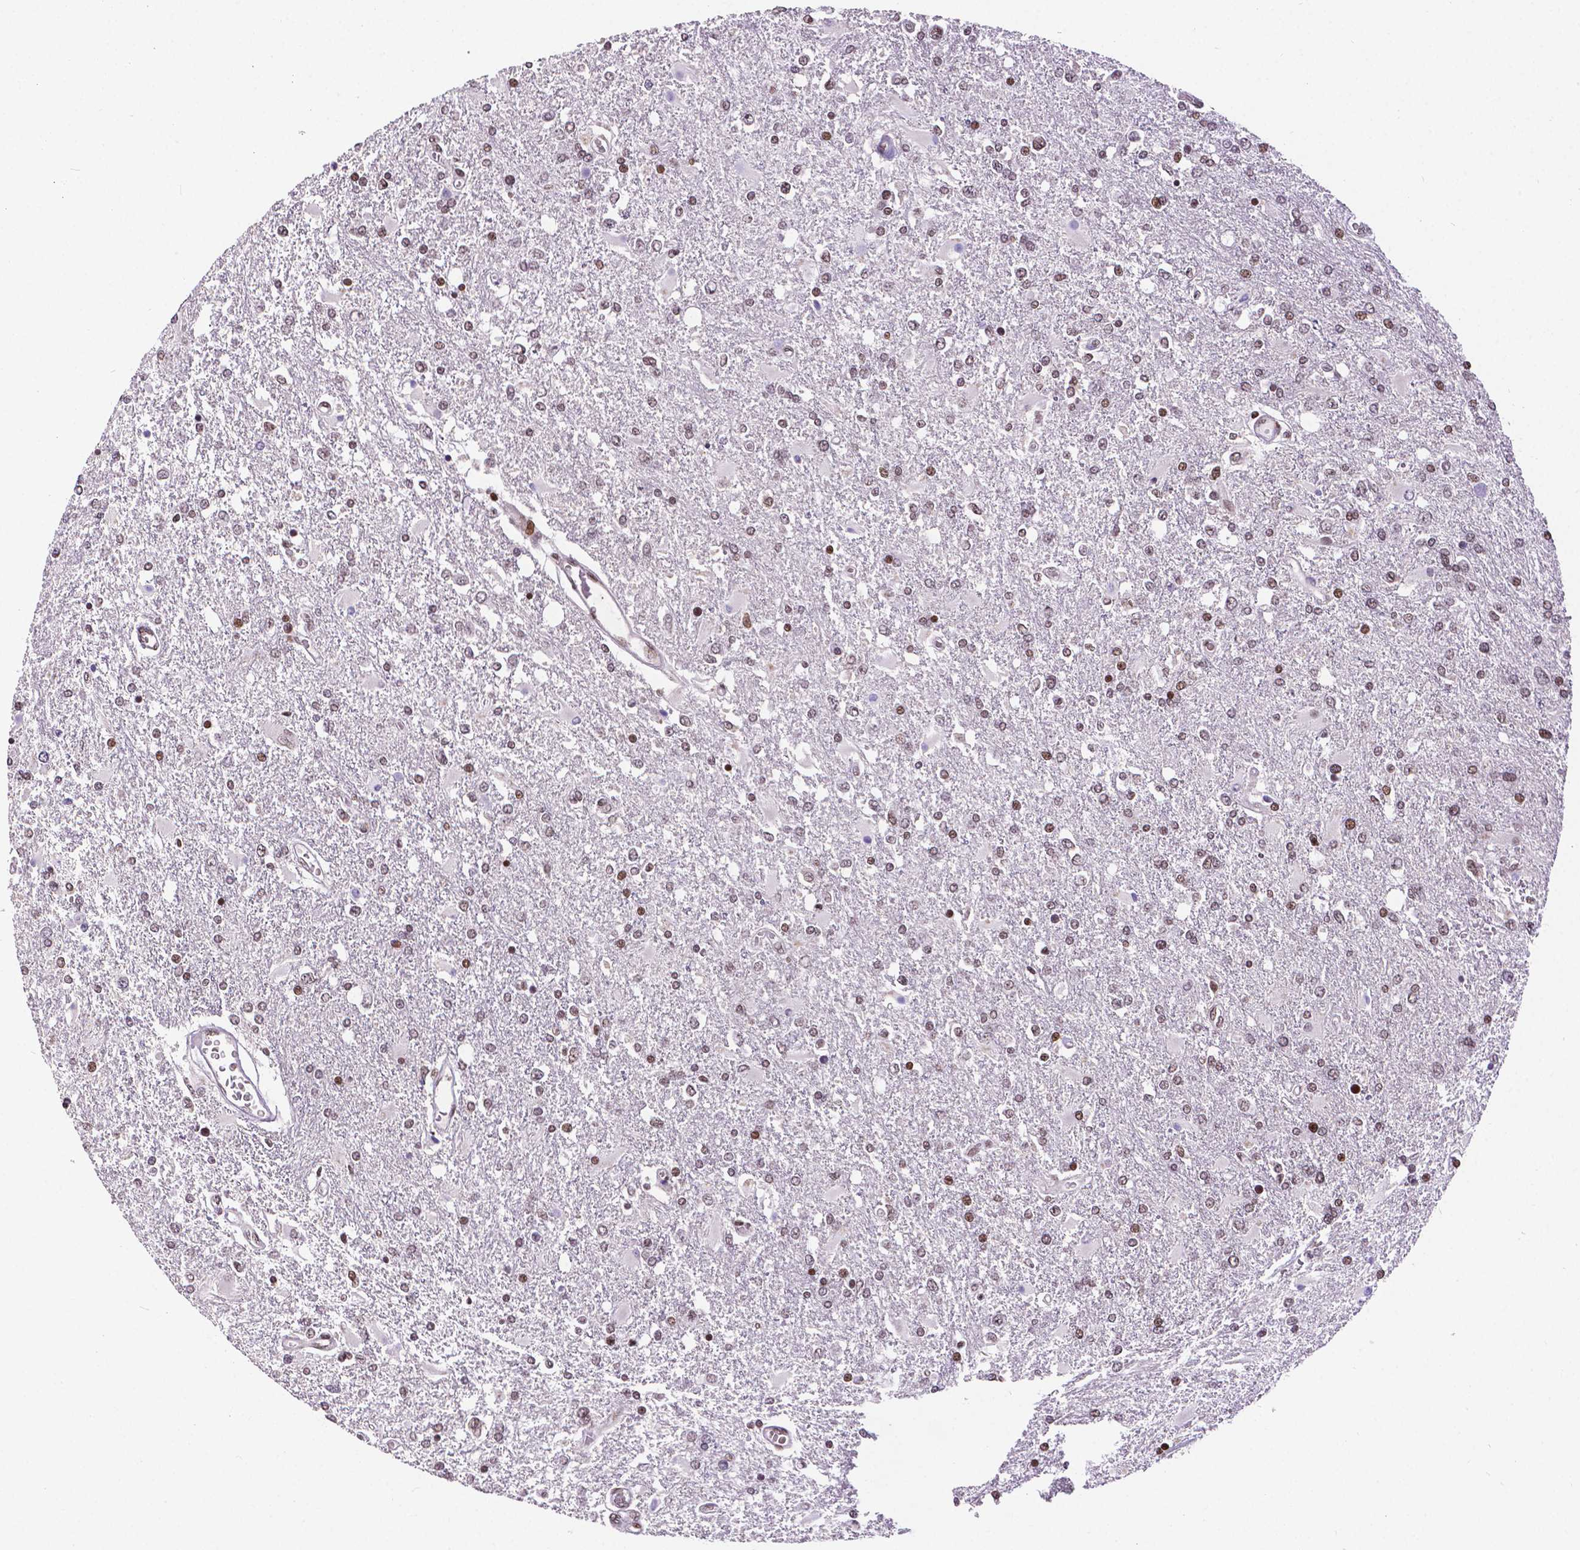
{"staining": {"intensity": "weak", "quantity": "25%-75%", "location": "nuclear"}, "tissue": "glioma", "cell_type": "Tumor cells", "image_type": "cancer", "snomed": [{"axis": "morphology", "description": "Glioma, malignant, High grade"}, {"axis": "topography", "description": "Cerebral cortex"}], "caption": "Glioma stained for a protein (brown) shows weak nuclear positive expression in approximately 25%-75% of tumor cells.", "gene": "CTCF", "patient": {"sex": "male", "age": 79}}